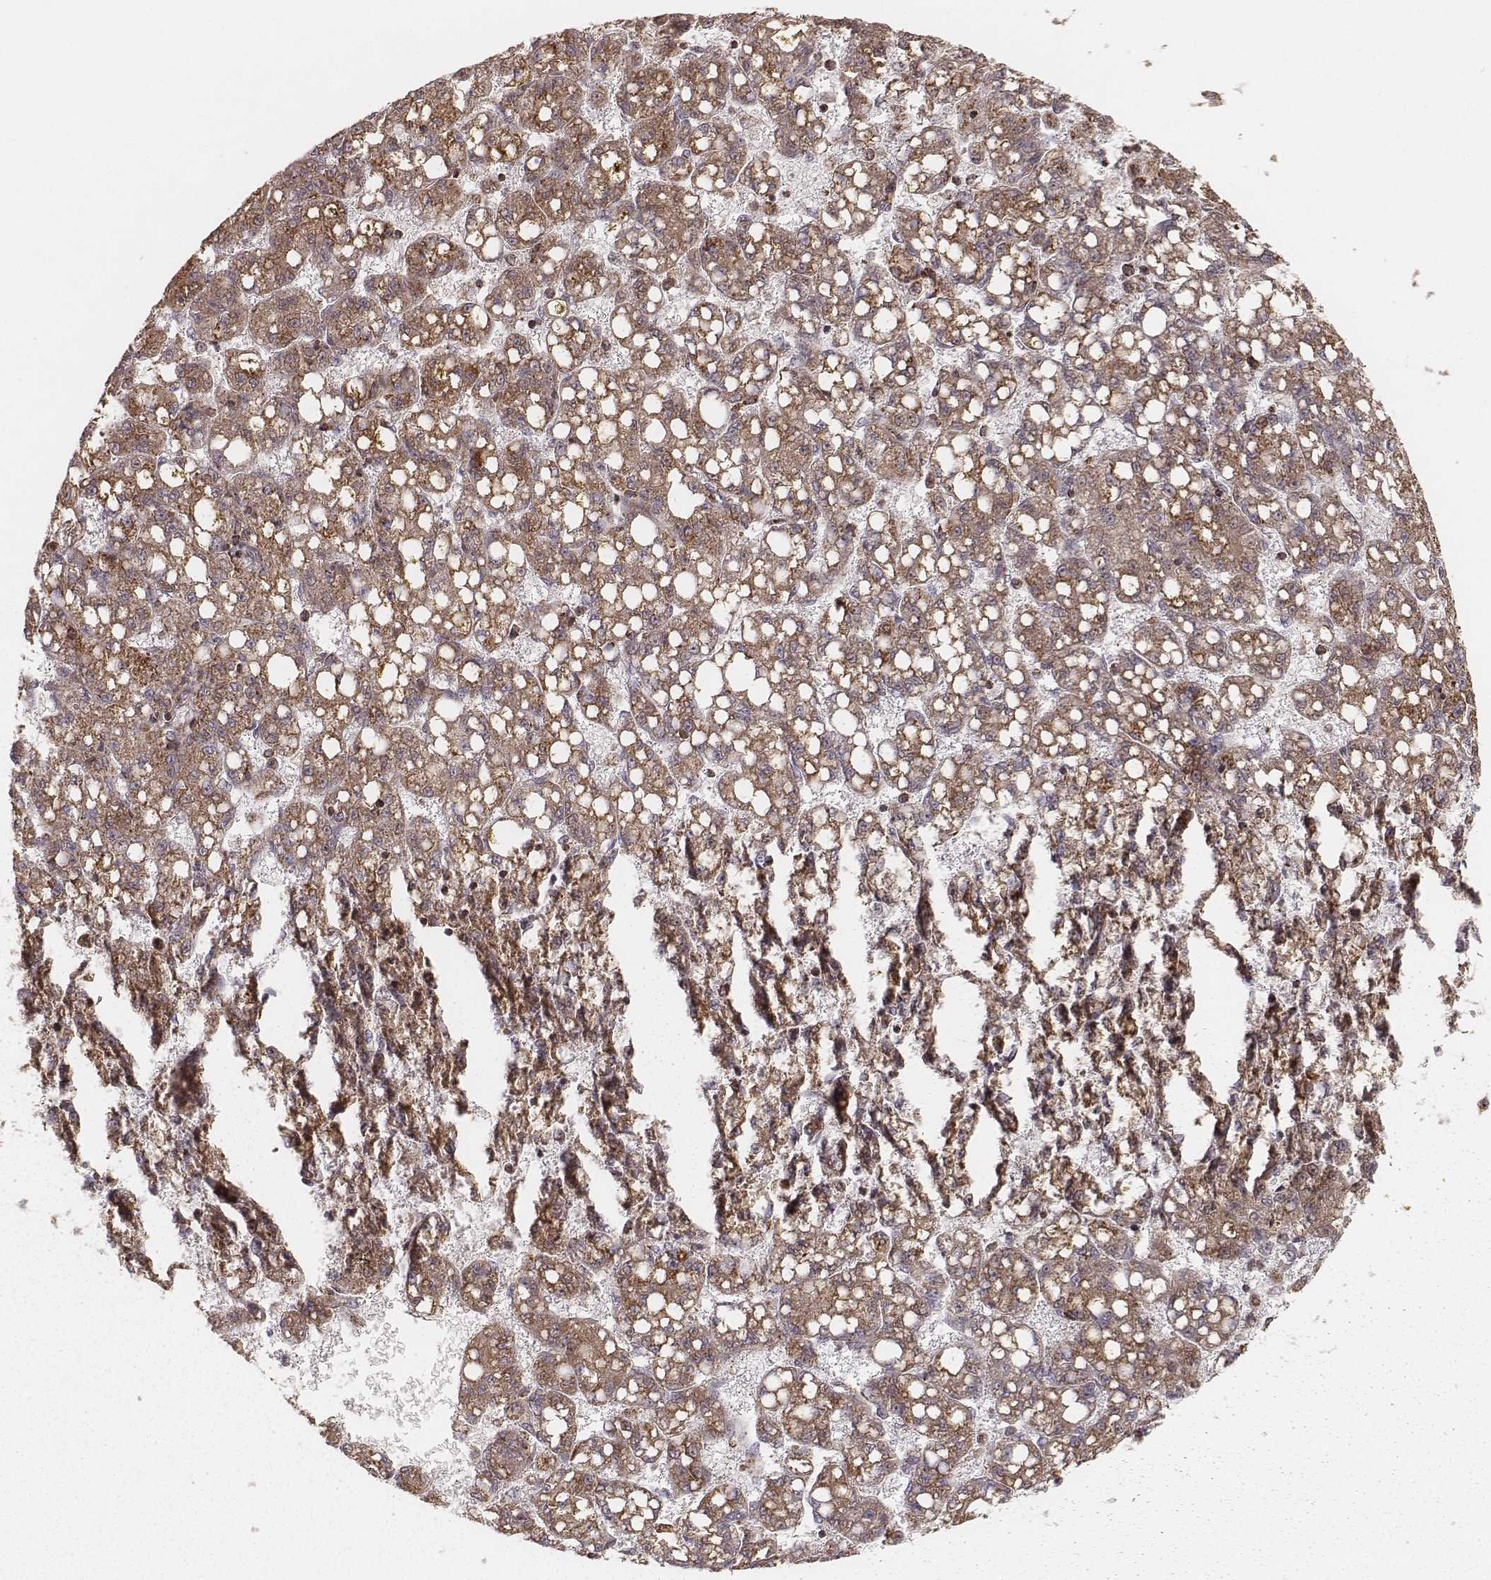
{"staining": {"intensity": "moderate", "quantity": ">75%", "location": "cytoplasmic/membranous"}, "tissue": "liver cancer", "cell_type": "Tumor cells", "image_type": "cancer", "snomed": [{"axis": "morphology", "description": "Carcinoma, Hepatocellular, NOS"}, {"axis": "topography", "description": "Liver"}], "caption": "Moderate cytoplasmic/membranous staining for a protein is seen in about >75% of tumor cells of liver cancer using IHC.", "gene": "CS", "patient": {"sex": "female", "age": 65}}